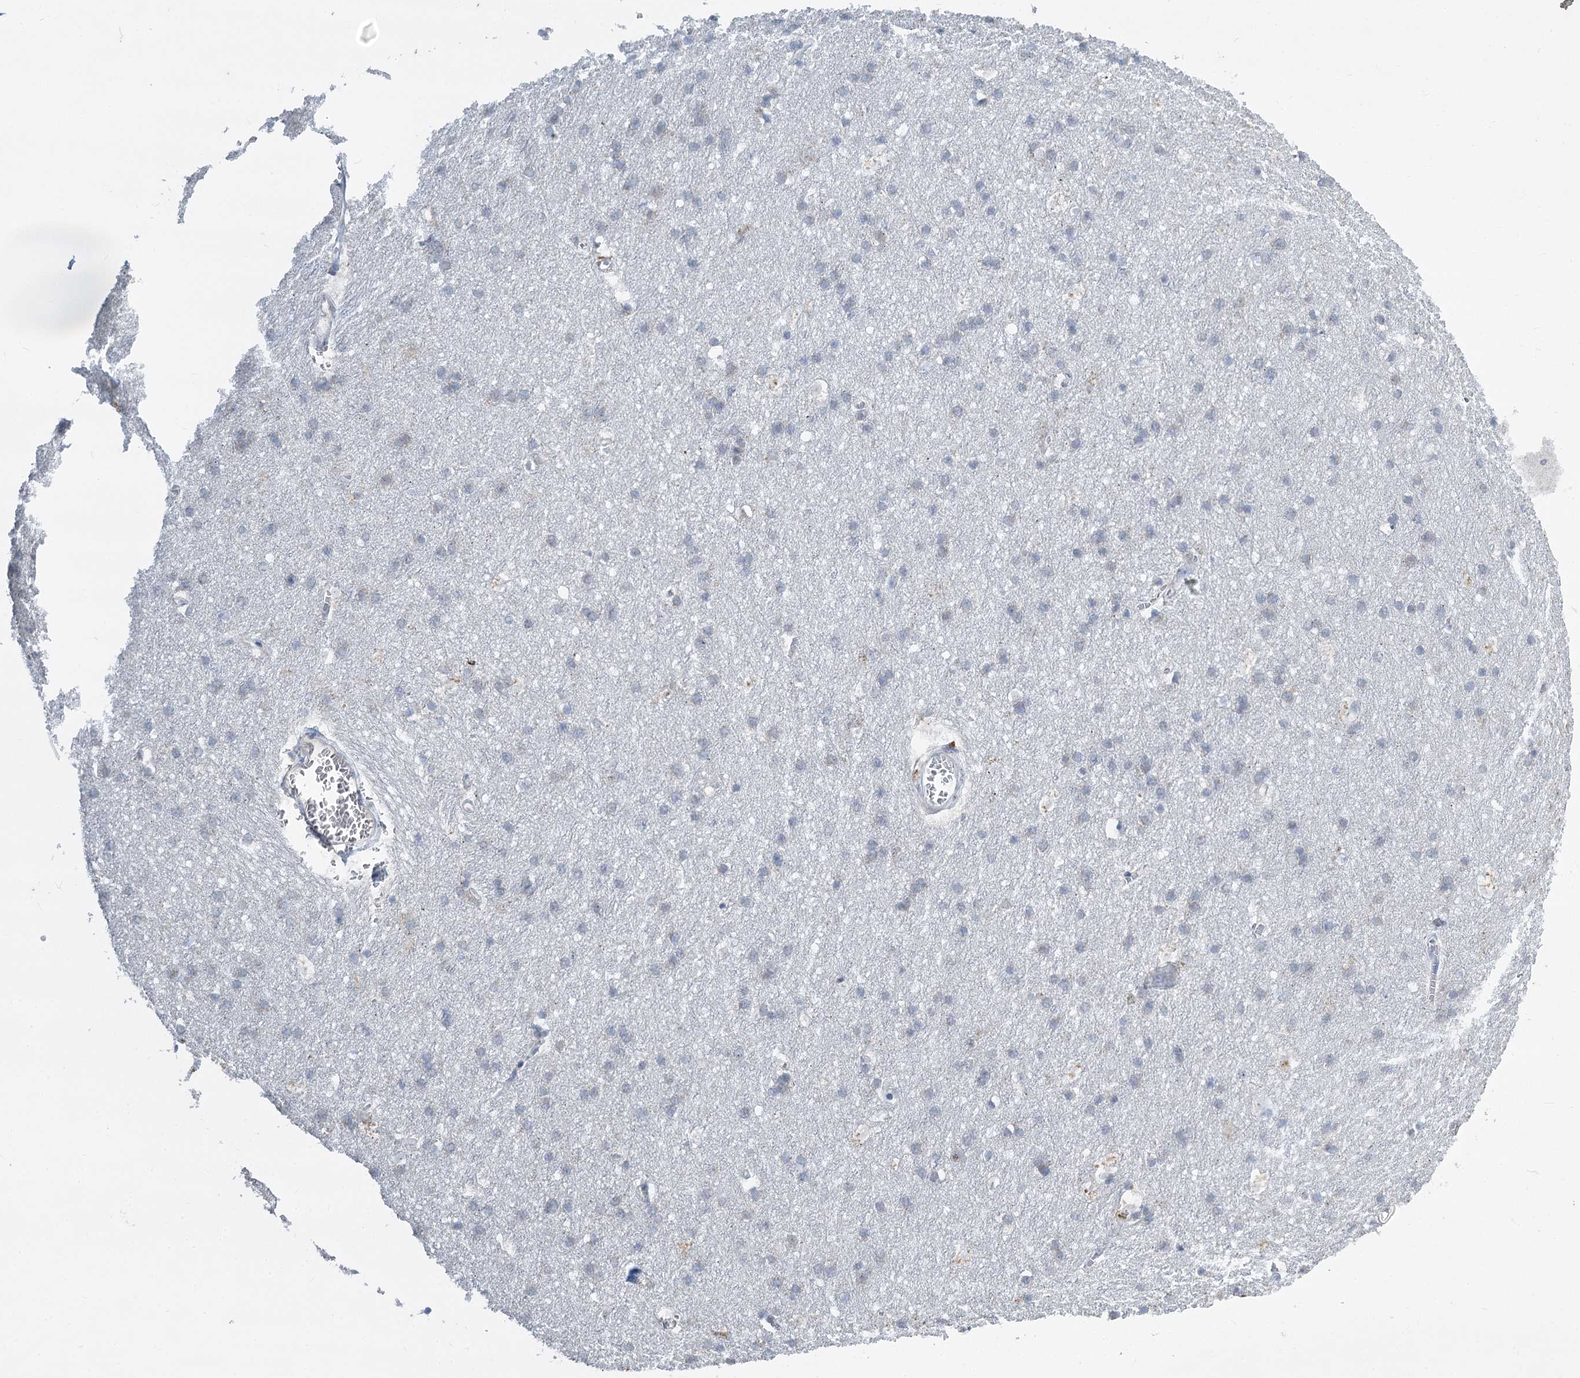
{"staining": {"intensity": "negative", "quantity": "none", "location": "none"}, "tissue": "cerebral cortex", "cell_type": "Endothelial cells", "image_type": "normal", "snomed": [{"axis": "morphology", "description": "Normal tissue, NOS"}, {"axis": "topography", "description": "Cerebral cortex"}], "caption": "Immunohistochemistry (IHC) histopathology image of benign cerebral cortex: cerebral cortex stained with DAB (3,3'-diaminobenzidine) reveals no significant protein positivity in endothelial cells.", "gene": "ABITRAM", "patient": {"sex": "male", "age": 54}}